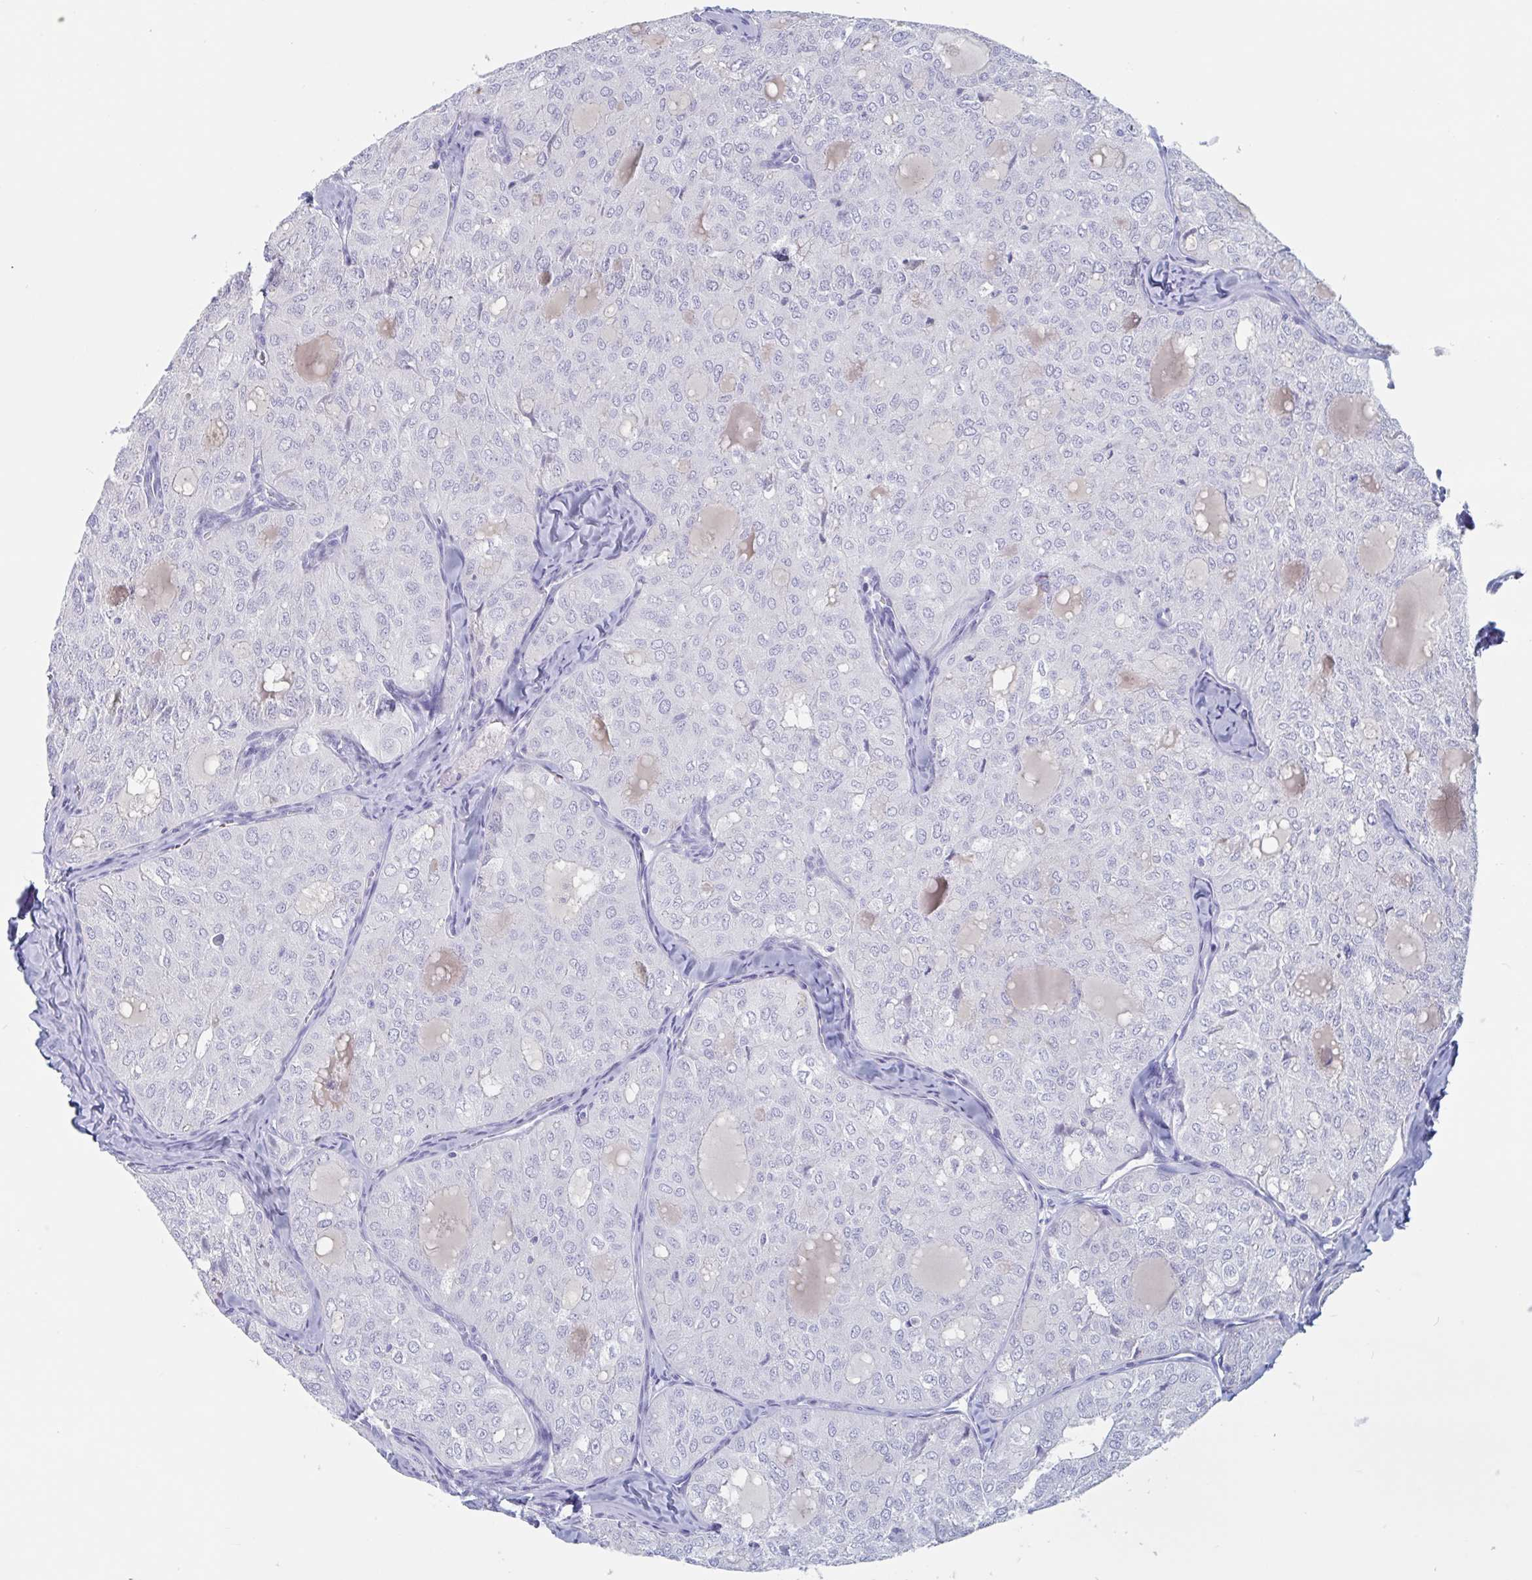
{"staining": {"intensity": "negative", "quantity": "none", "location": "none"}, "tissue": "thyroid cancer", "cell_type": "Tumor cells", "image_type": "cancer", "snomed": [{"axis": "morphology", "description": "Follicular adenoma carcinoma, NOS"}, {"axis": "topography", "description": "Thyroid gland"}], "caption": "Immunohistochemical staining of human thyroid follicular adenoma carcinoma exhibits no significant staining in tumor cells.", "gene": "DPEP3", "patient": {"sex": "male", "age": 75}}